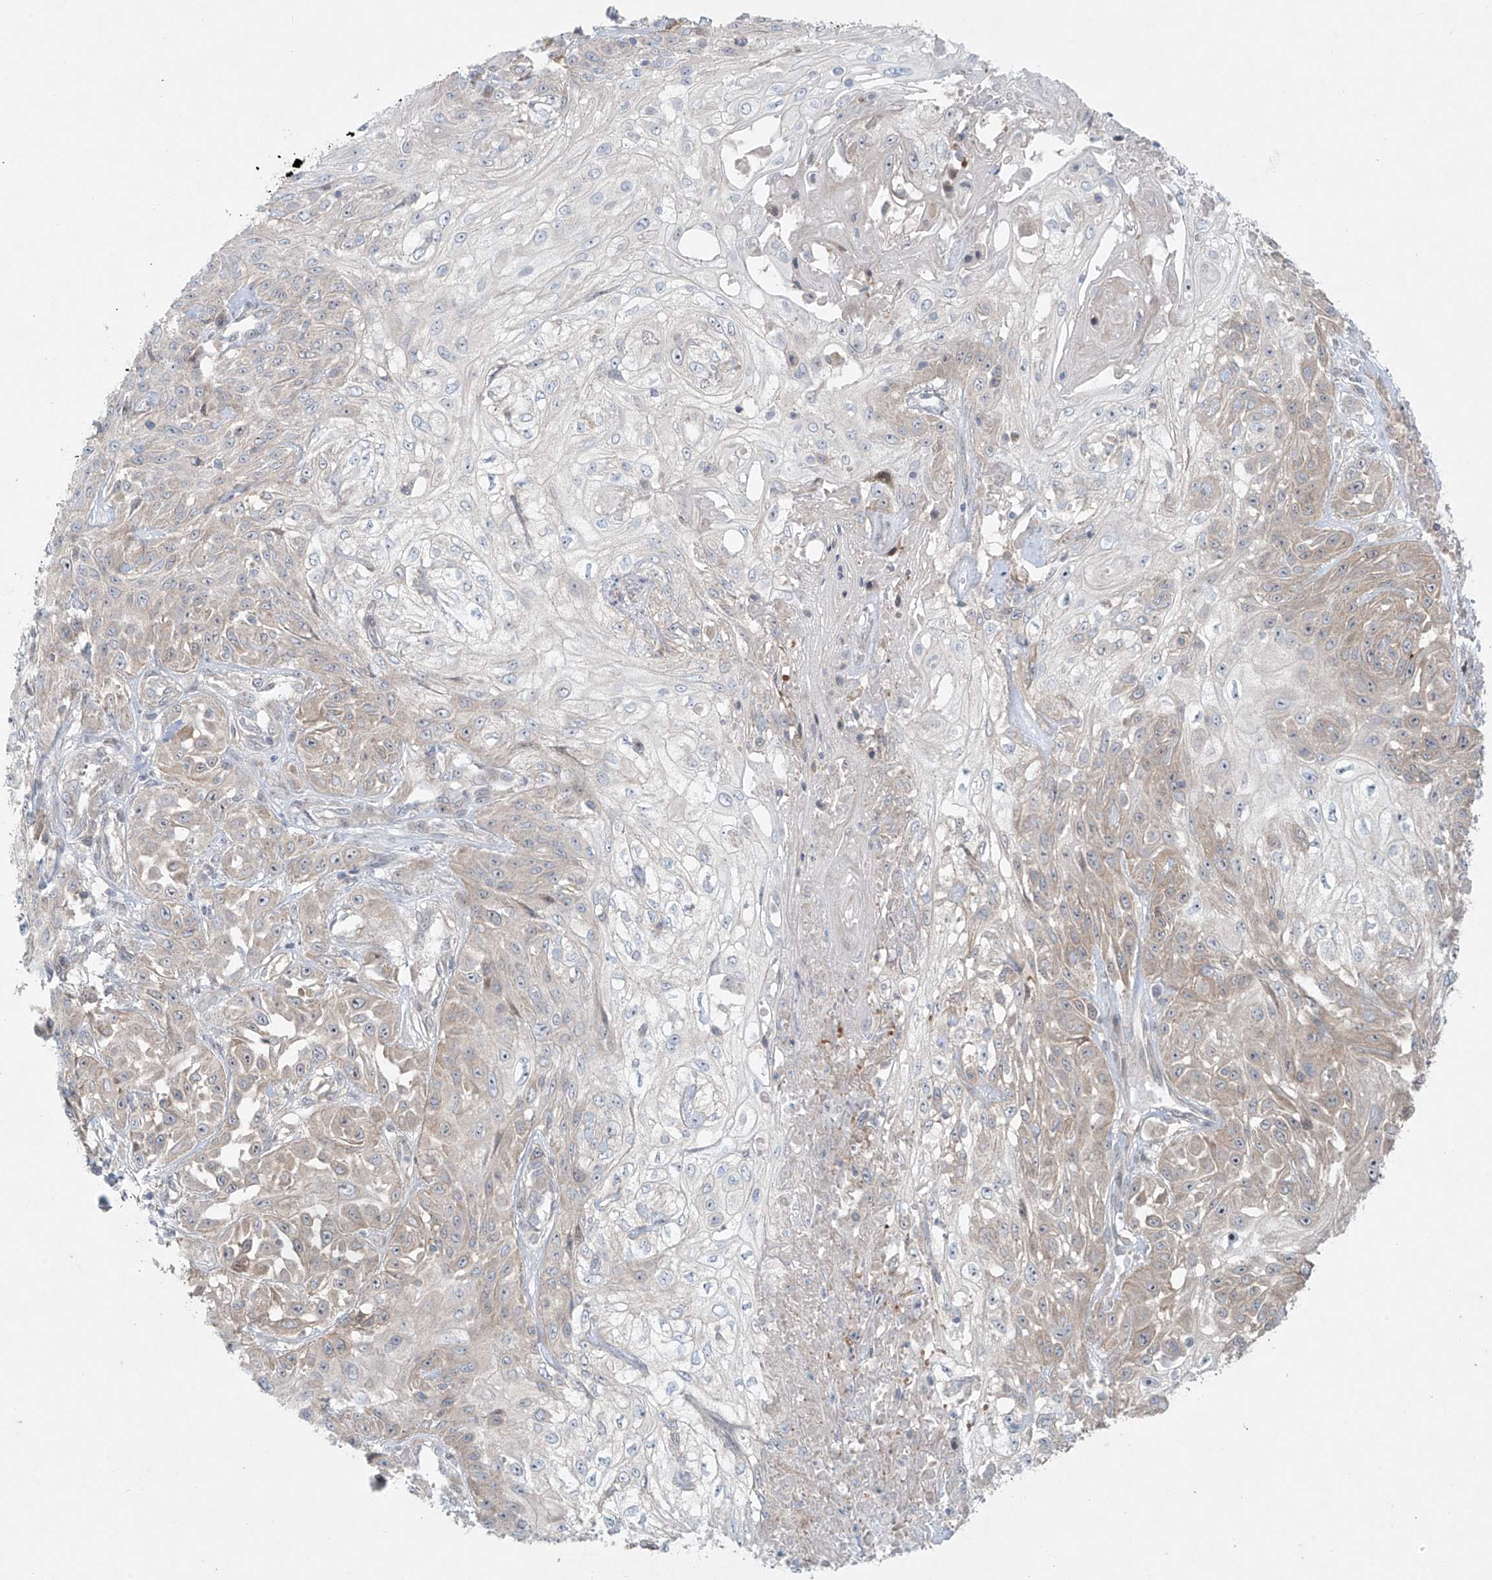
{"staining": {"intensity": "weak", "quantity": "<25%", "location": "cytoplasmic/membranous"}, "tissue": "skin cancer", "cell_type": "Tumor cells", "image_type": "cancer", "snomed": [{"axis": "morphology", "description": "Squamous cell carcinoma, NOS"}, {"axis": "morphology", "description": "Squamous cell carcinoma, metastatic, NOS"}, {"axis": "topography", "description": "Skin"}, {"axis": "topography", "description": "Lymph node"}], "caption": "High power microscopy micrograph of an immunohistochemistry (IHC) image of squamous cell carcinoma (skin), revealing no significant expression in tumor cells. (DAB immunohistochemistry with hematoxylin counter stain).", "gene": "PPAT", "patient": {"sex": "male", "age": 75}}